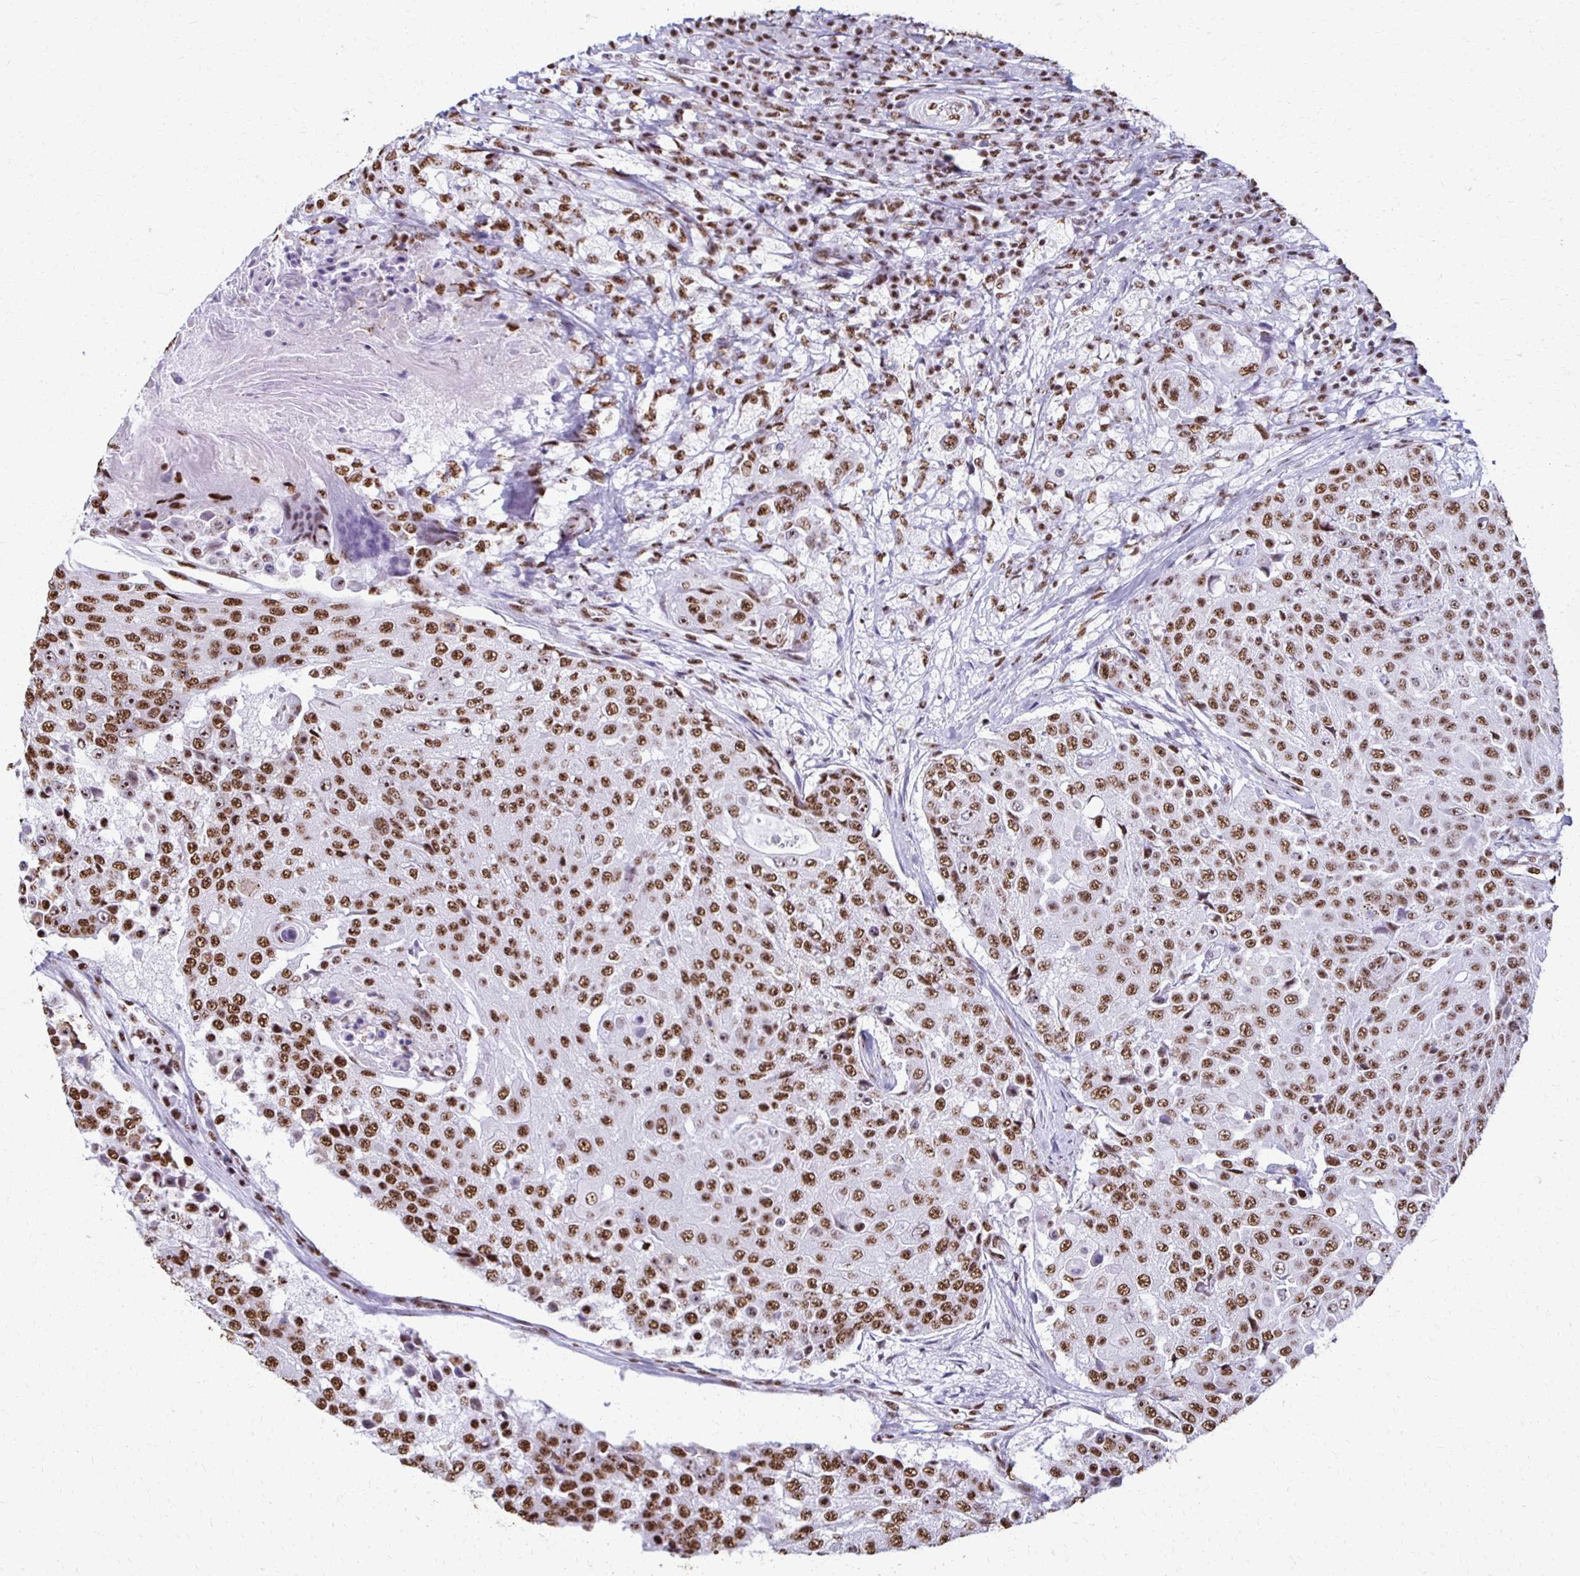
{"staining": {"intensity": "moderate", "quantity": ">75%", "location": "nuclear"}, "tissue": "urothelial cancer", "cell_type": "Tumor cells", "image_type": "cancer", "snomed": [{"axis": "morphology", "description": "Urothelial carcinoma, High grade"}, {"axis": "topography", "description": "Urinary bladder"}], "caption": "Immunohistochemistry (IHC) of human urothelial carcinoma (high-grade) shows medium levels of moderate nuclear staining in approximately >75% of tumor cells.", "gene": "NONO", "patient": {"sex": "female", "age": 63}}